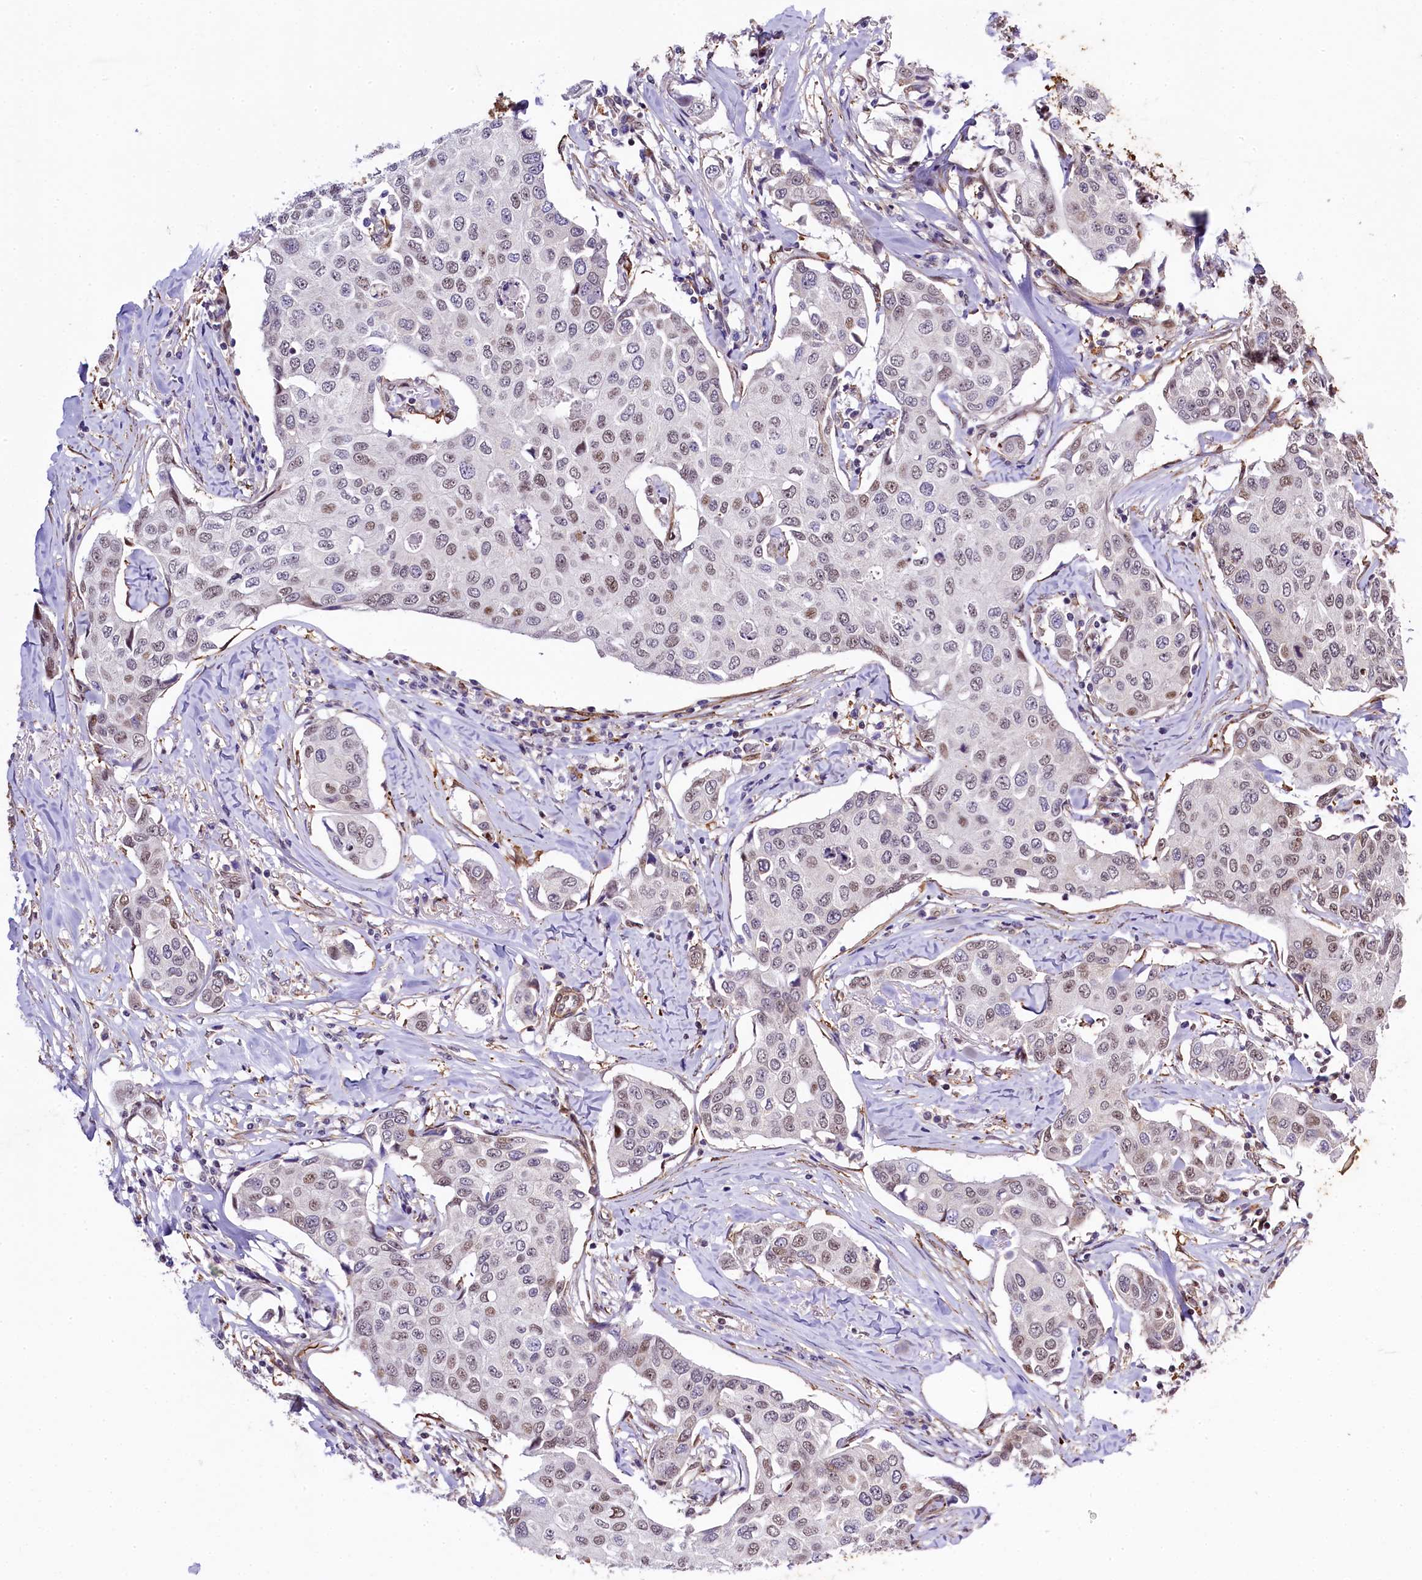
{"staining": {"intensity": "moderate", "quantity": "<25%", "location": "nuclear"}, "tissue": "breast cancer", "cell_type": "Tumor cells", "image_type": "cancer", "snomed": [{"axis": "morphology", "description": "Duct carcinoma"}, {"axis": "topography", "description": "Breast"}], "caption": "Immunohistochemical staining of breast cancer shows moderate nuclear protein positivity in approximately <25% of tumor cells. (IHC, brightfield microscopy, high magnification).", "gene": "SAMD10", "patient": {"sex": "female", "age": 80}}